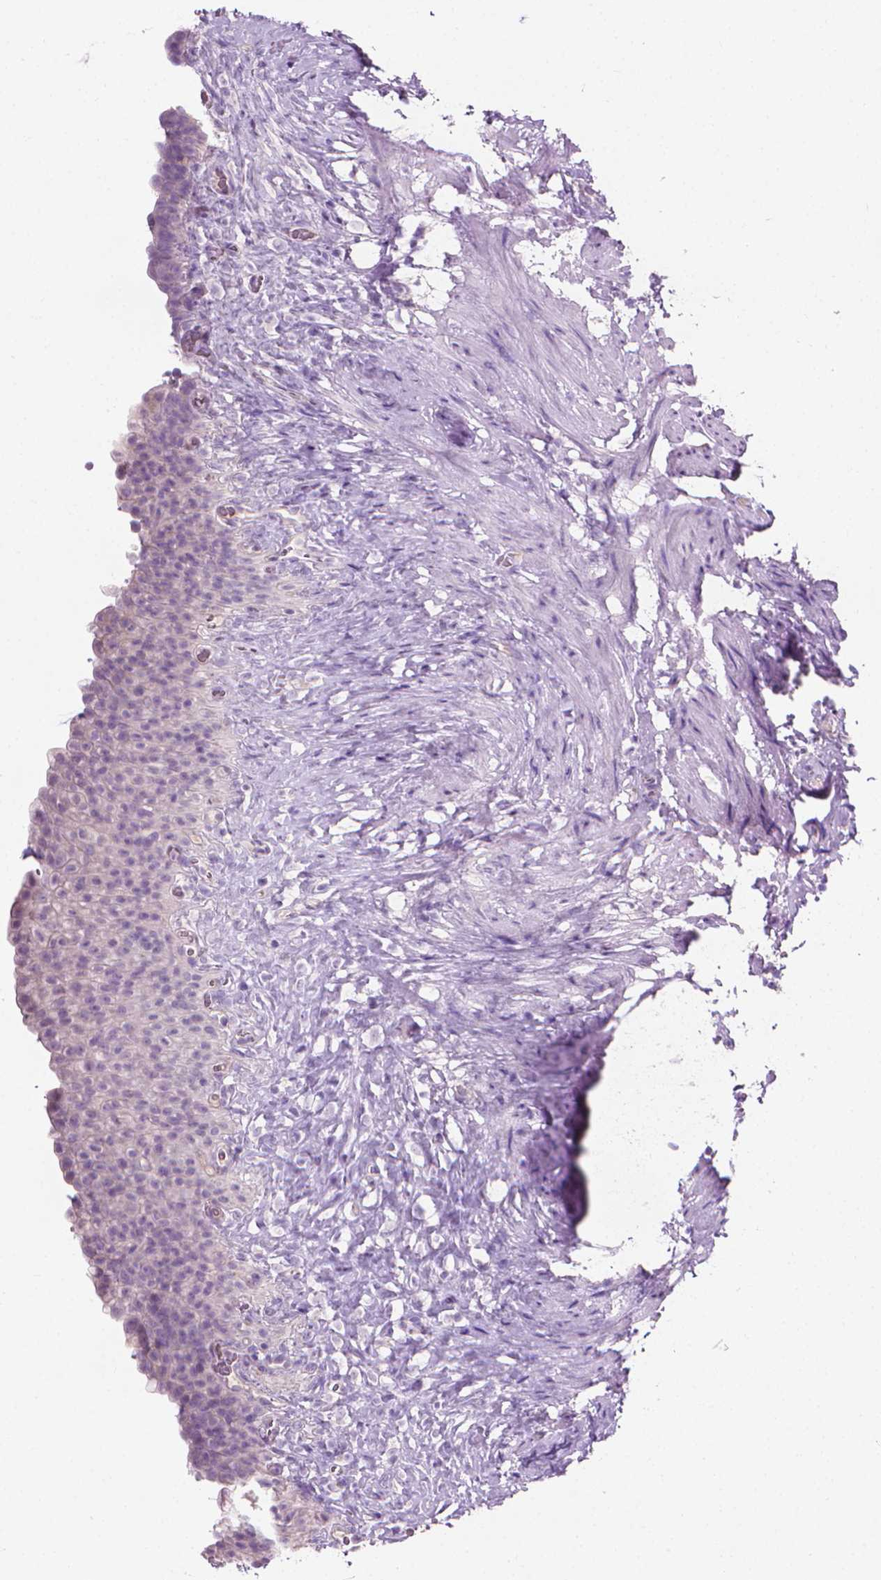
{"staining": {"intensity": "negative", "quantity": "none", "location": "none"}, "tissue": "urinary bladder", "cell_type": "Urothelial cells", "image_type": "normal", "snomed": [{"axis": "morphology", "description": "Normal tissue, NOS"}, {"axis": "topography", "description": "Urinary bladder"}, {"axis": "topography", "description": "Prostate"}], "caption": "Immunohistochemical staining of benign urinary bladder exhibits no significant expression in urothelial cells.", "gene": "KRT73", "patient": {"sex": "male", "age": 76}}